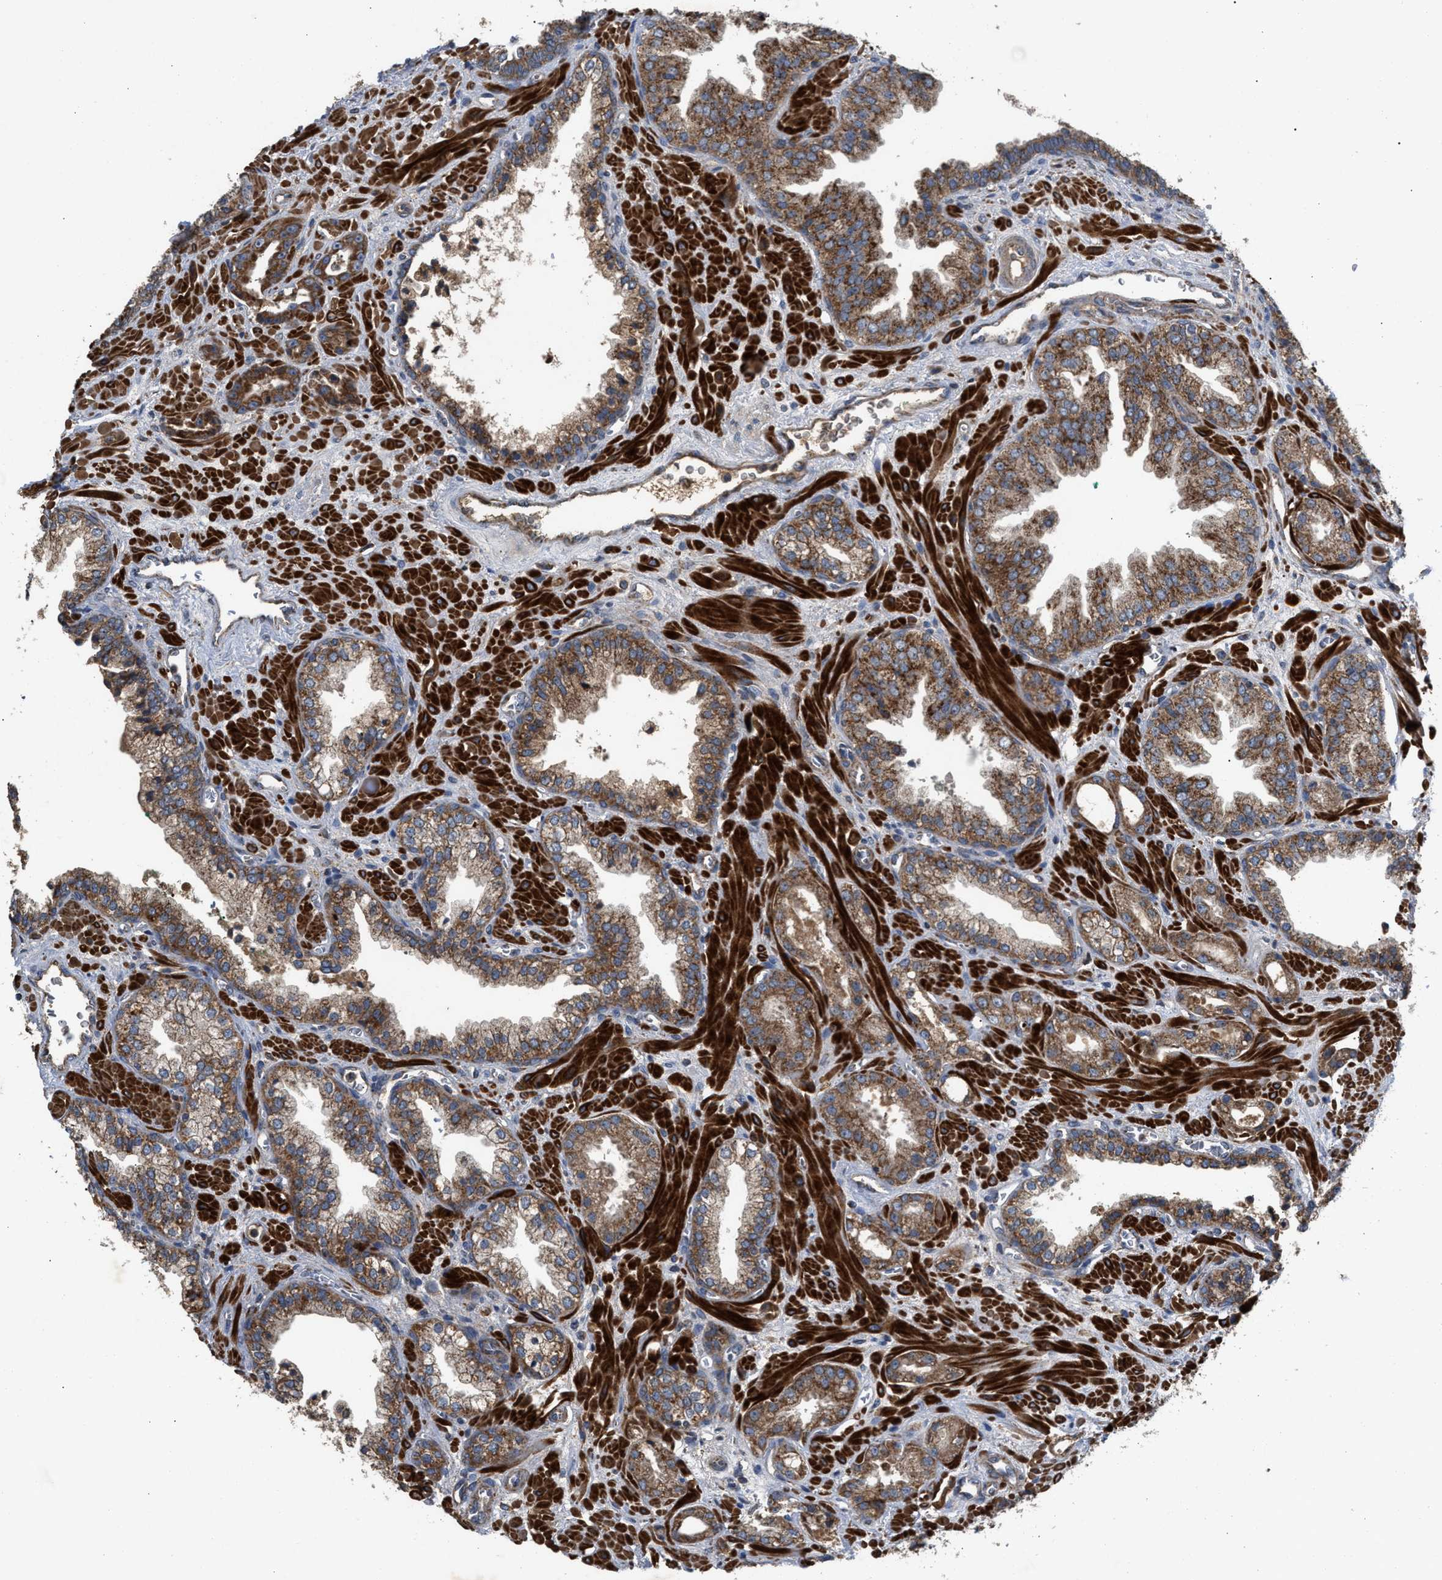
{"staining": {"intensity": "moderate", "quantity": ">75%", "location": "cytoplasmic/membranous"}, "tissue": "prostate cancer", "cell_type": "Tumor cells", "image_type": "cancer", "snomed": [{"axis": "morphology", "description": "Adenocarcinoma, Low grade"}, {"axis": "topography", "description": "Prostate"}], "caption": "IHC (DAB (3,3'-diaminobenzidine)) staining of prostate cancer reveals moderate cytoplasmic/membranous protein staining in approximately >75% of tumor cells.", "gene": "TACO1", "patient": {"sex": "male", "age": 71}}